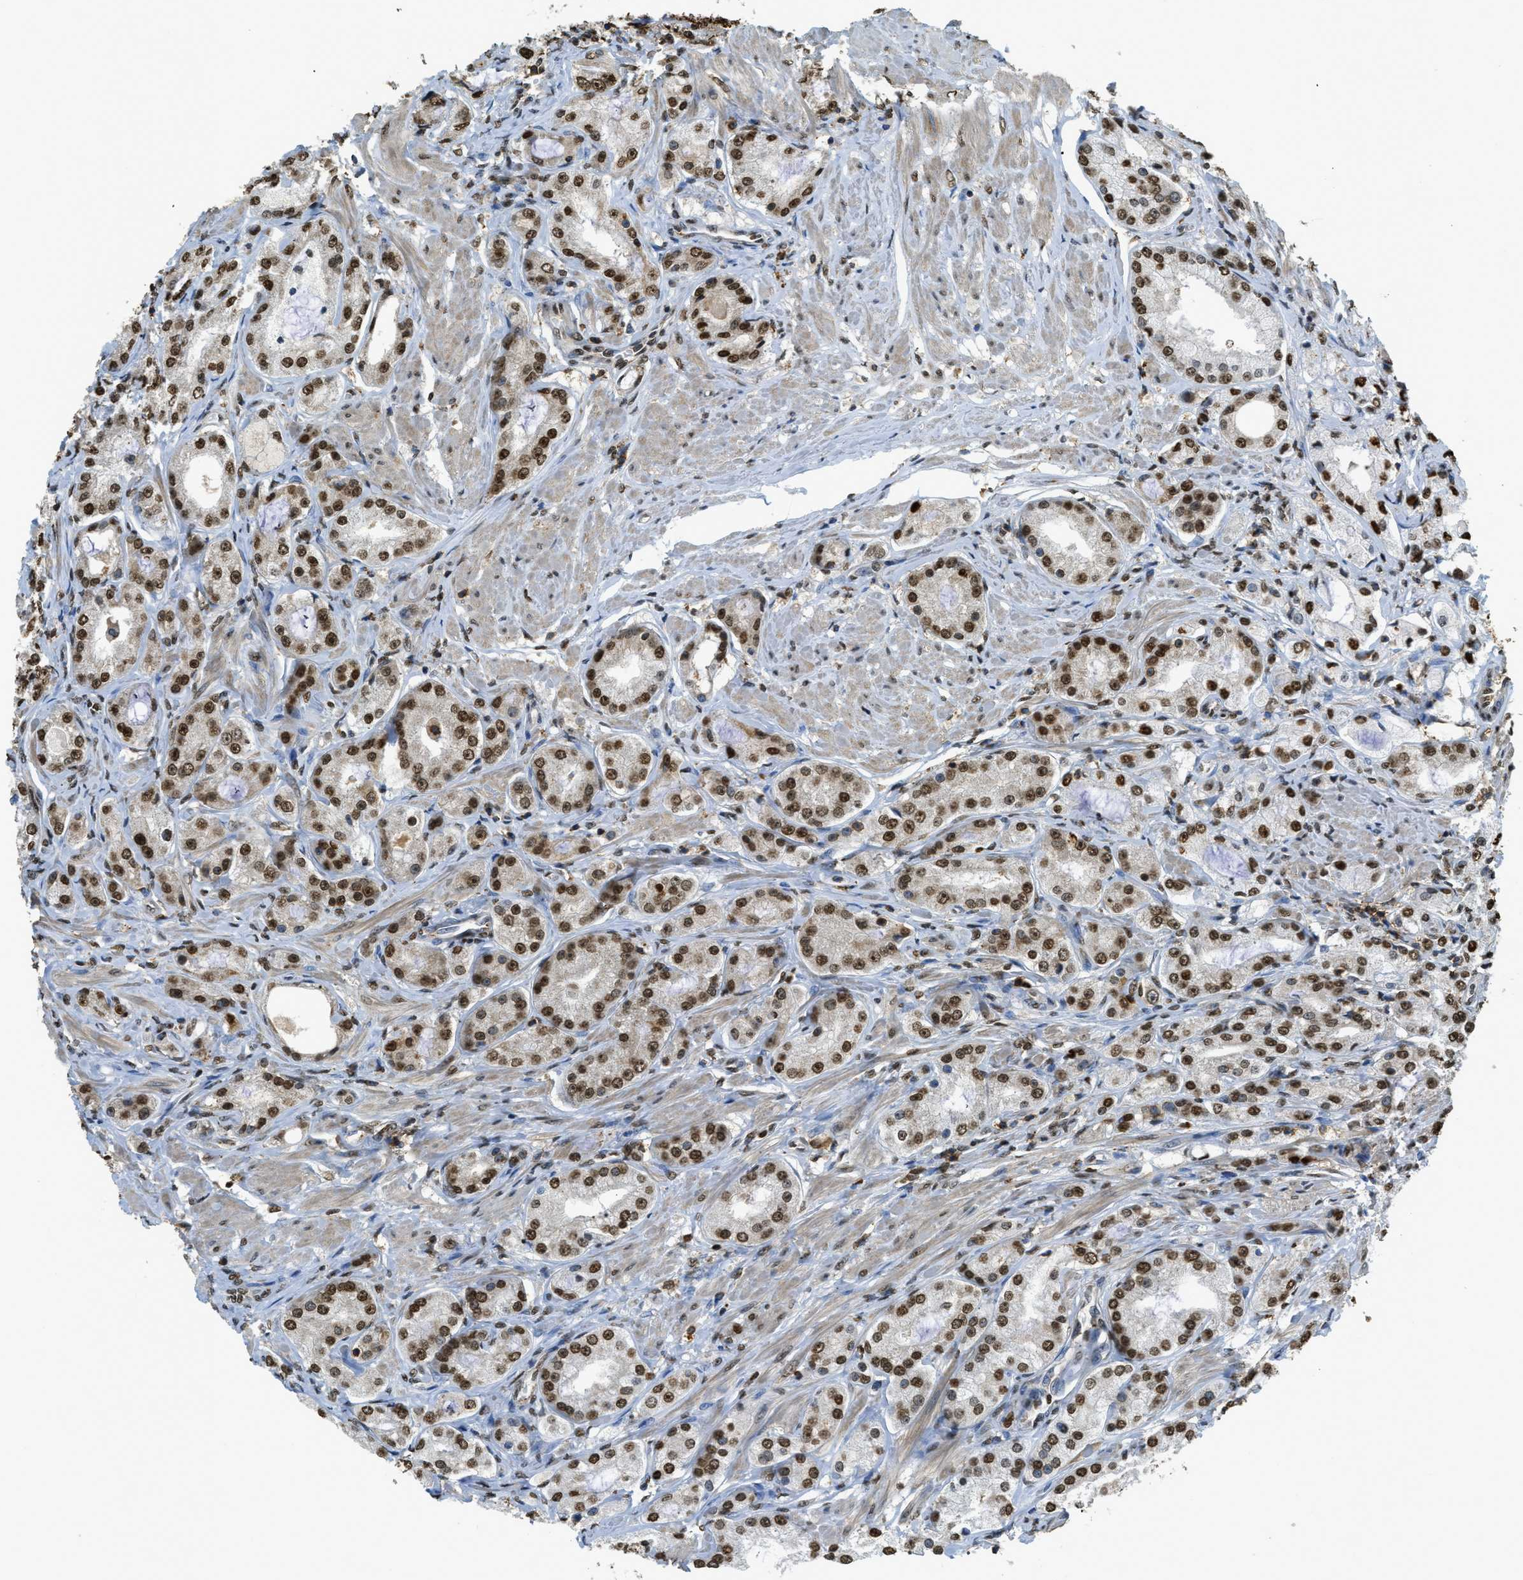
{"staining": {"intensity": "strong", "quantity": ">75%", "location": "nuclear"}, "tissue": "prostate cancer", "cell_type": "Tumor cells", "image_type": "cancer", "snomed": [{"axis": "morphology", "description": "Adenocarcinoma, Low grade"}, {"axis": "topography", "description": "Prostate"}], "caption": "Tumor cells reveal strong nuclear expression in about >75% of cells in prostate low-grade adenocarcinoma.", "gene": "NR5A2", "patient": {"sex": "male", "age": 63}}